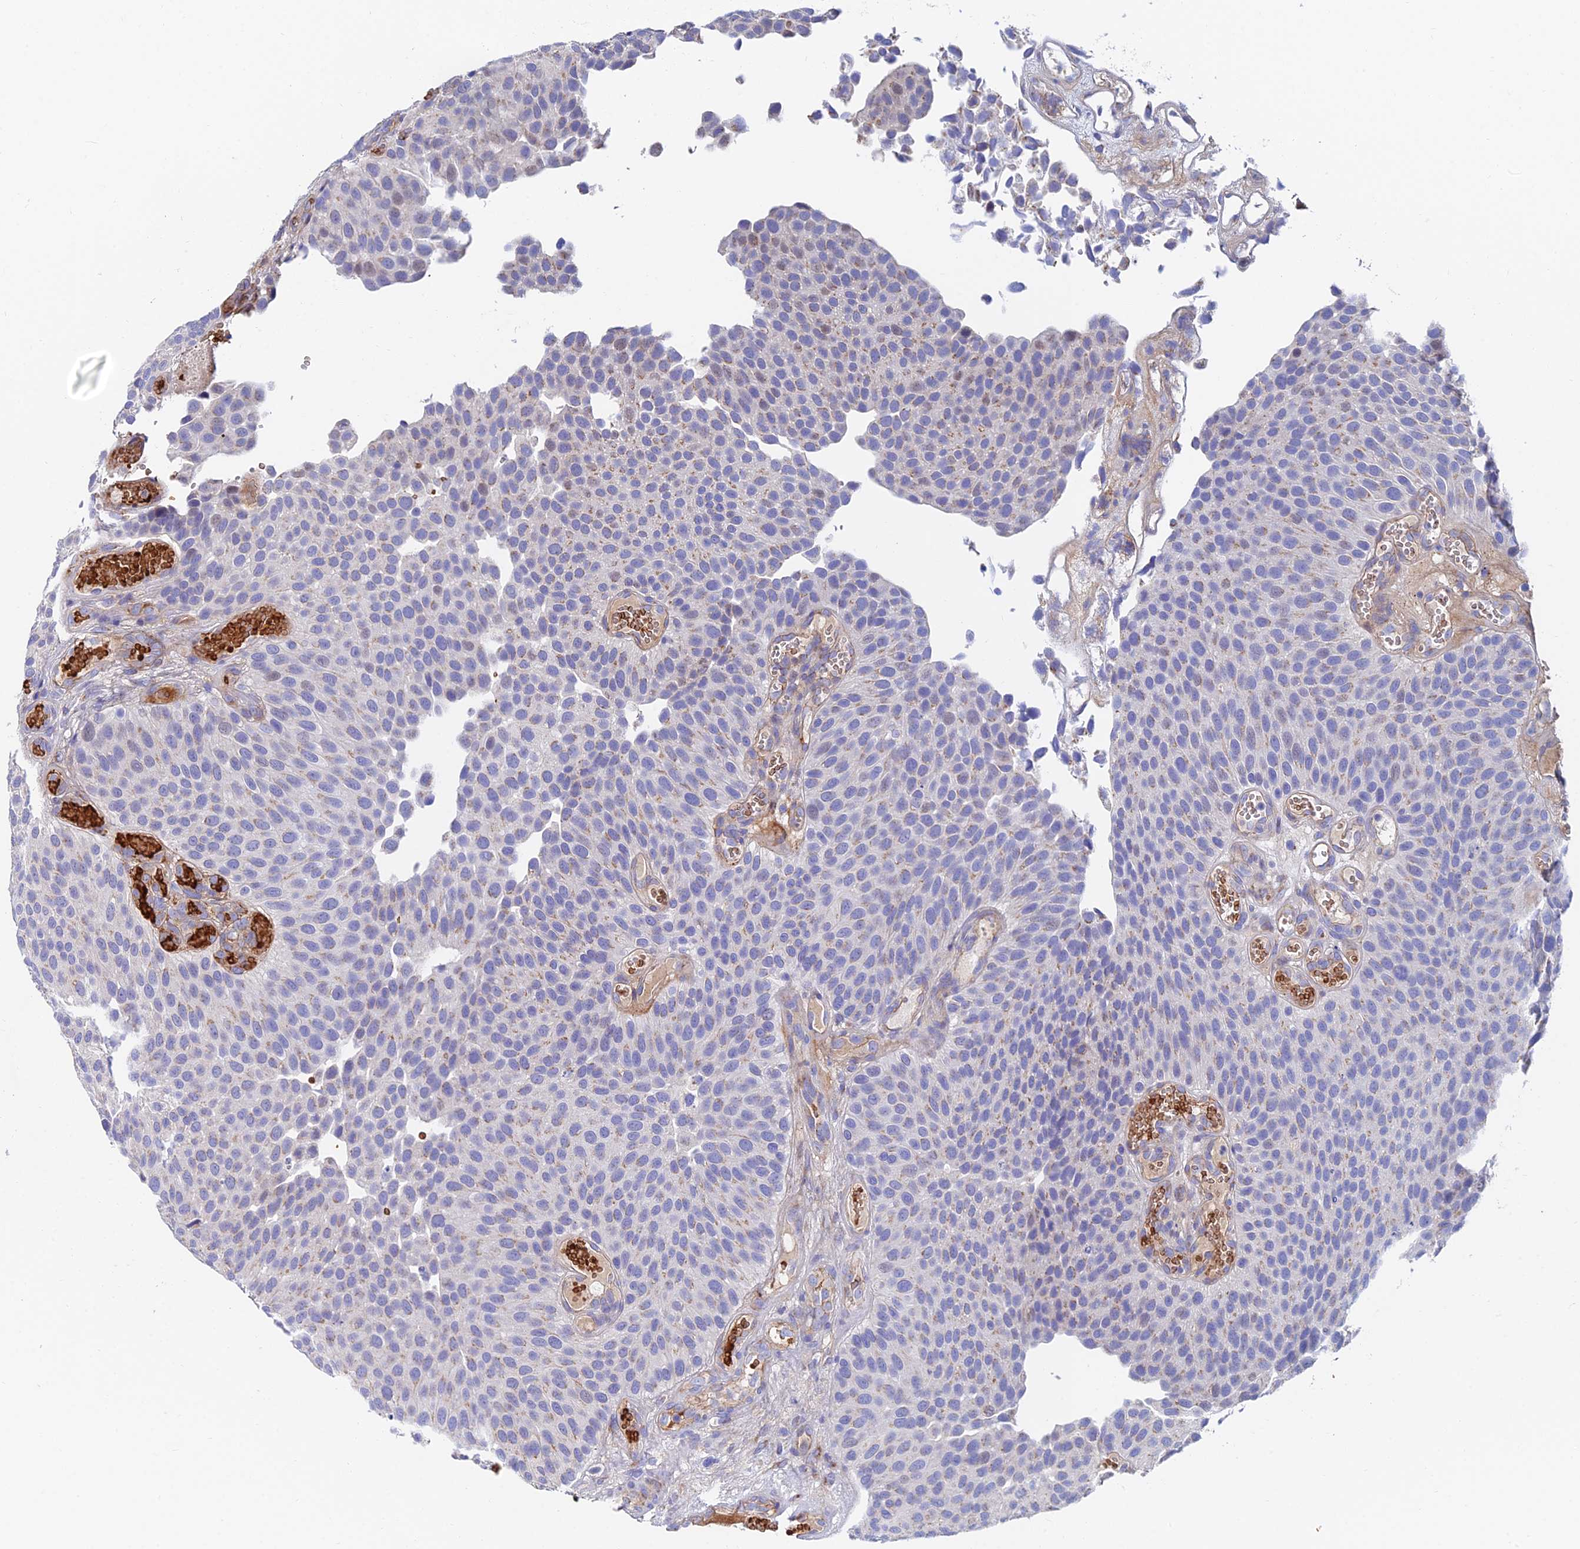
{"staining": {"intensity": "weak", "quantity": "<25%", "location": "cytoplasmic/membranous,nuclear"}, "tissue": "urothelial cancer", "cell_type": "Tumor cells", "image_type": "cancer", "snomed": [{"axis": "morphology", "description": "Urothelial carcinoma, Low grade"}, {"axis": "topography", "description": "Urinary bladder"}], "caption": "Histopathology image shows no protein expression in tumor cells of urothelial cancer tissue.", "gene": "ADGRF3", "patient": {"sex": "male", "age": 89}}